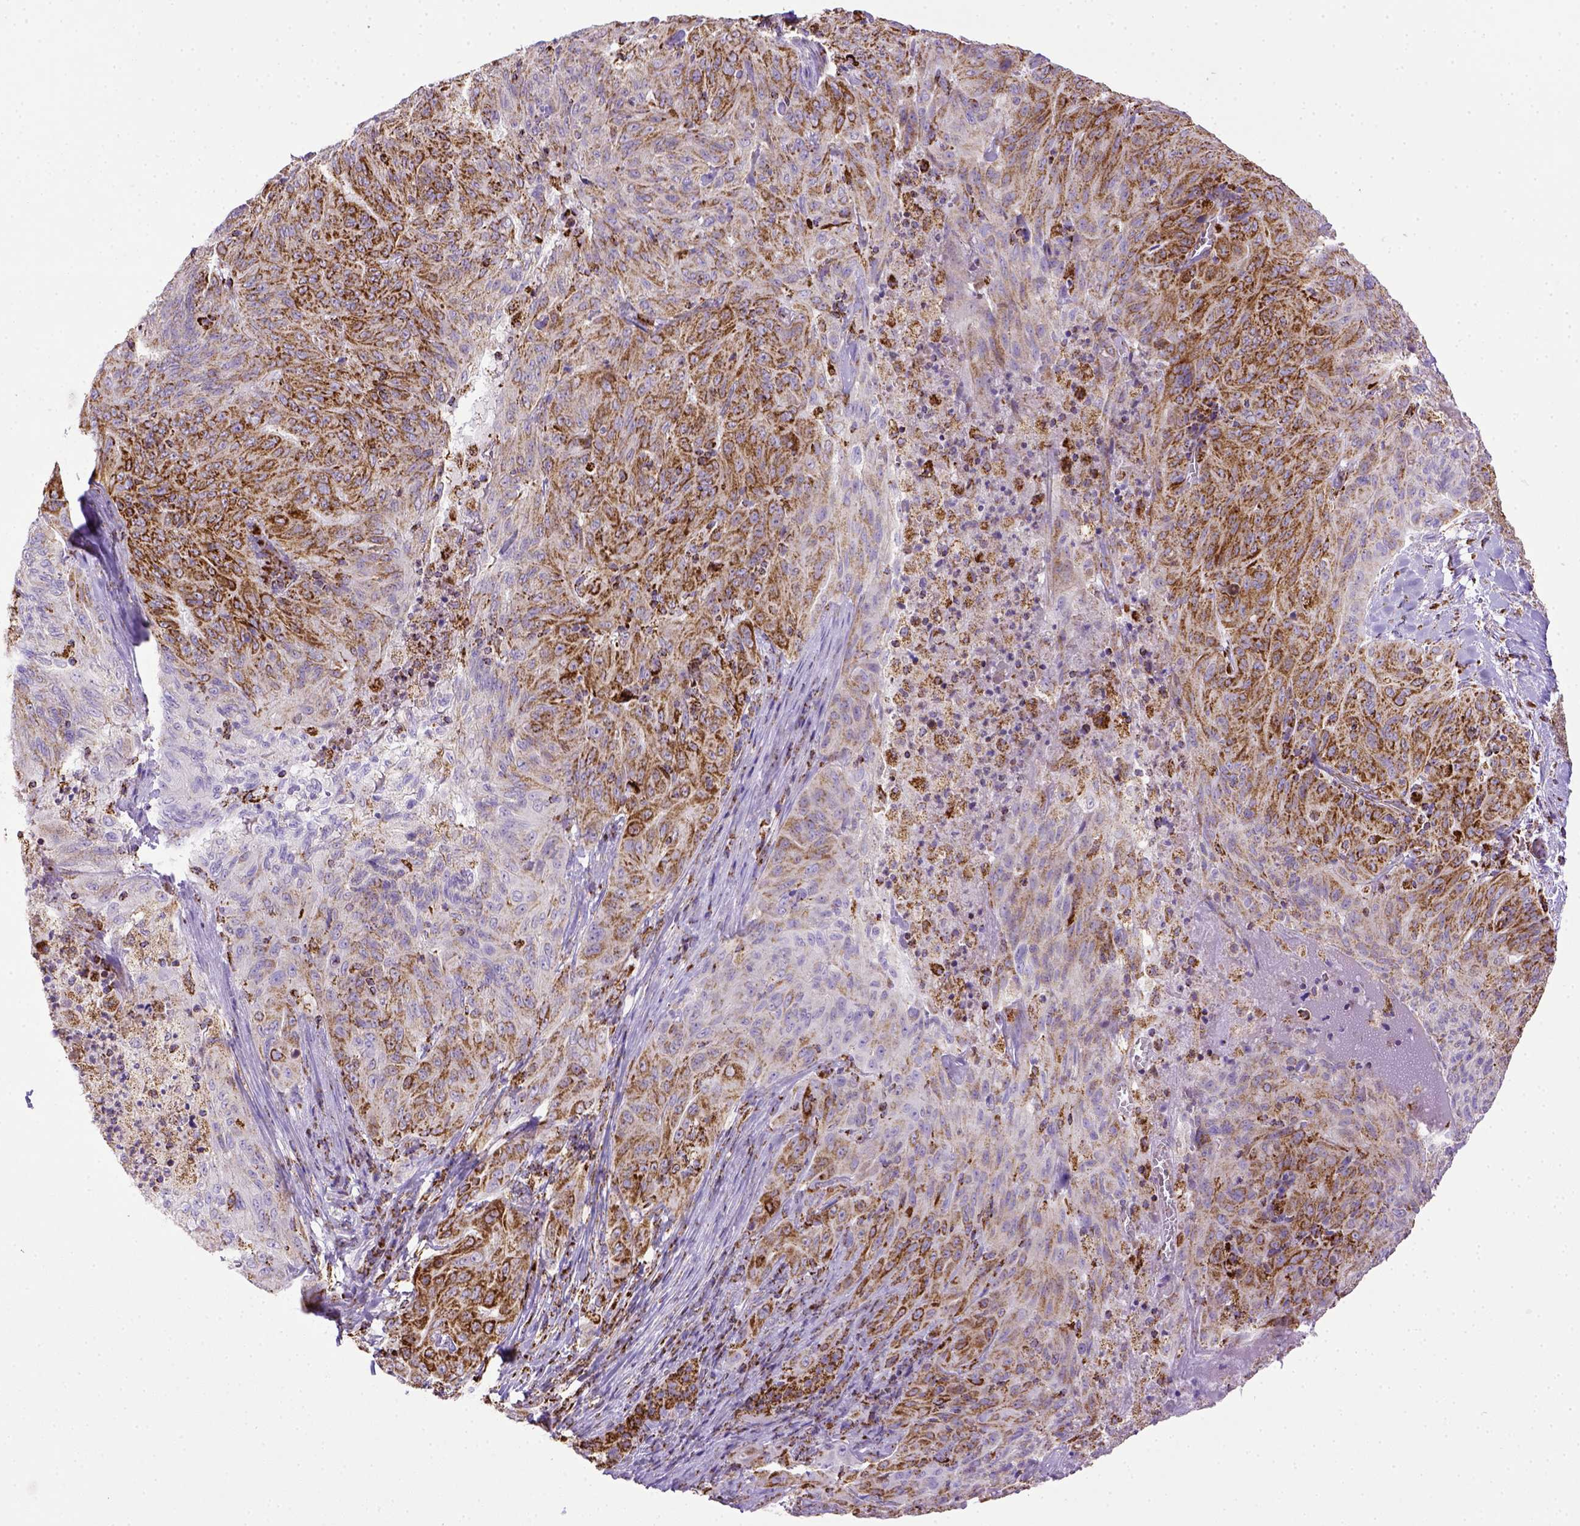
{"staining": {"intensity": "moderate", "quantity": "25%-75%", "location": "cytoplasmic/membranous"}, "tissue": "pancreatic cancer", "cell_type": "Tumor cells", "image_type": "cancer", "snomed": [{"axis": "morphology", "description": "Adenocarcinoma, NOS"}, {"axis": "topography", "description": "Pancreas"}], "caption": "A high-resolution photomicrograph shows immunohistochemistry (IHC) staining of pancreatic cancer, which displays moderate cytoplasmic/membranous staining in about 25%-75% of tumor cells.", "gene": "MT-CO1", "patient": {"sex": "male", "age": 63}}